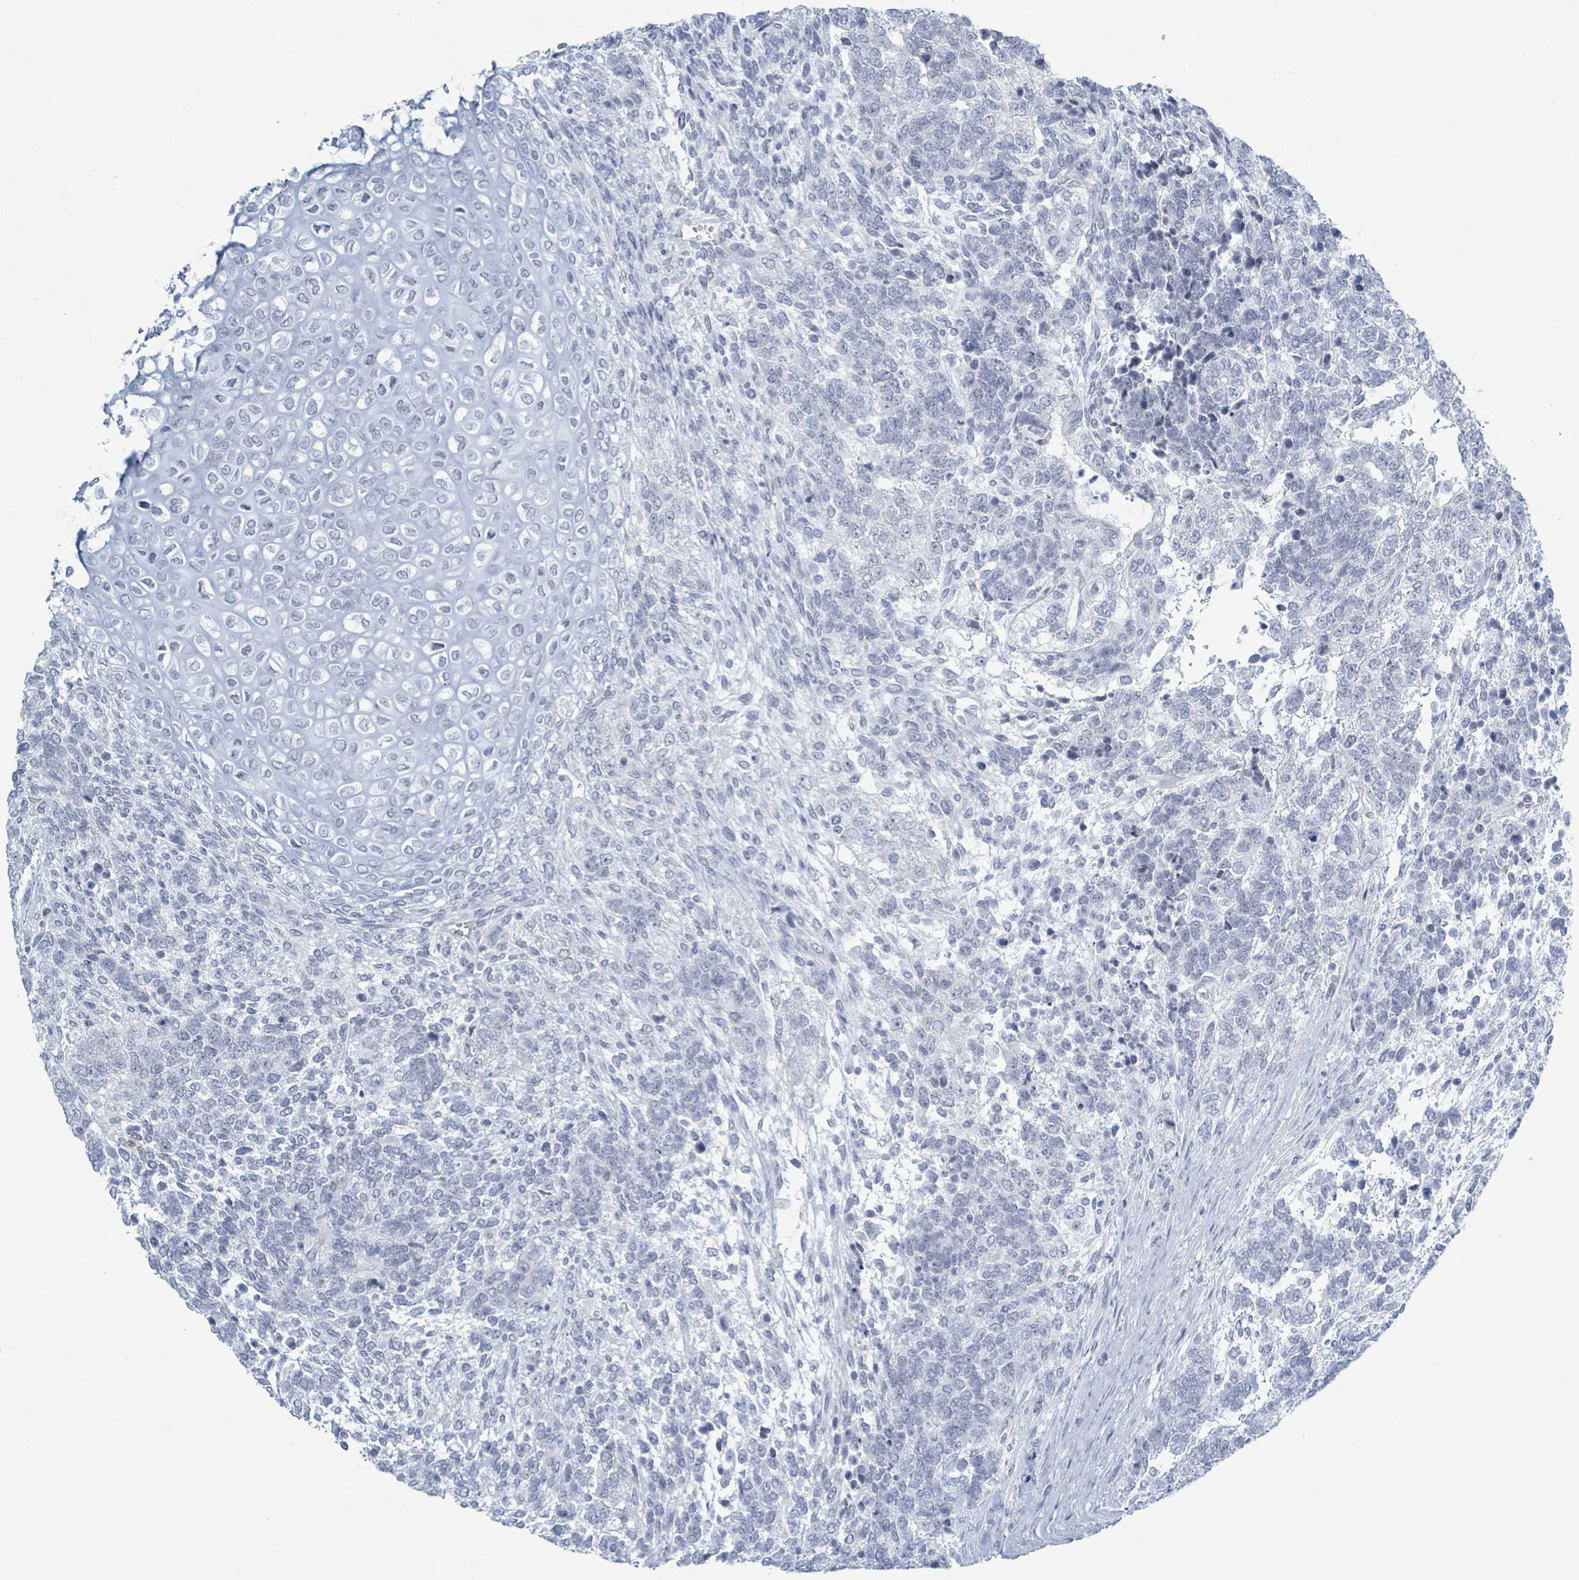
{"staining": {"intensity": "negative", "quantity": "none", "location": "none"}, "tissue": "testis cancer", "cell_type": "Tumor cells", "image_type": "cancer", "snomed": [{"axis": "morphology", "description": "Carcinoma, Embryonal, NOS"}, {"axis": "topography", "description": "Testis"}], "caption": "The micrograph reveals no staining of tumor cells in testis cancer.", "gene": "GPR15LG", "patient": {"sex": "male", "age": 23}}